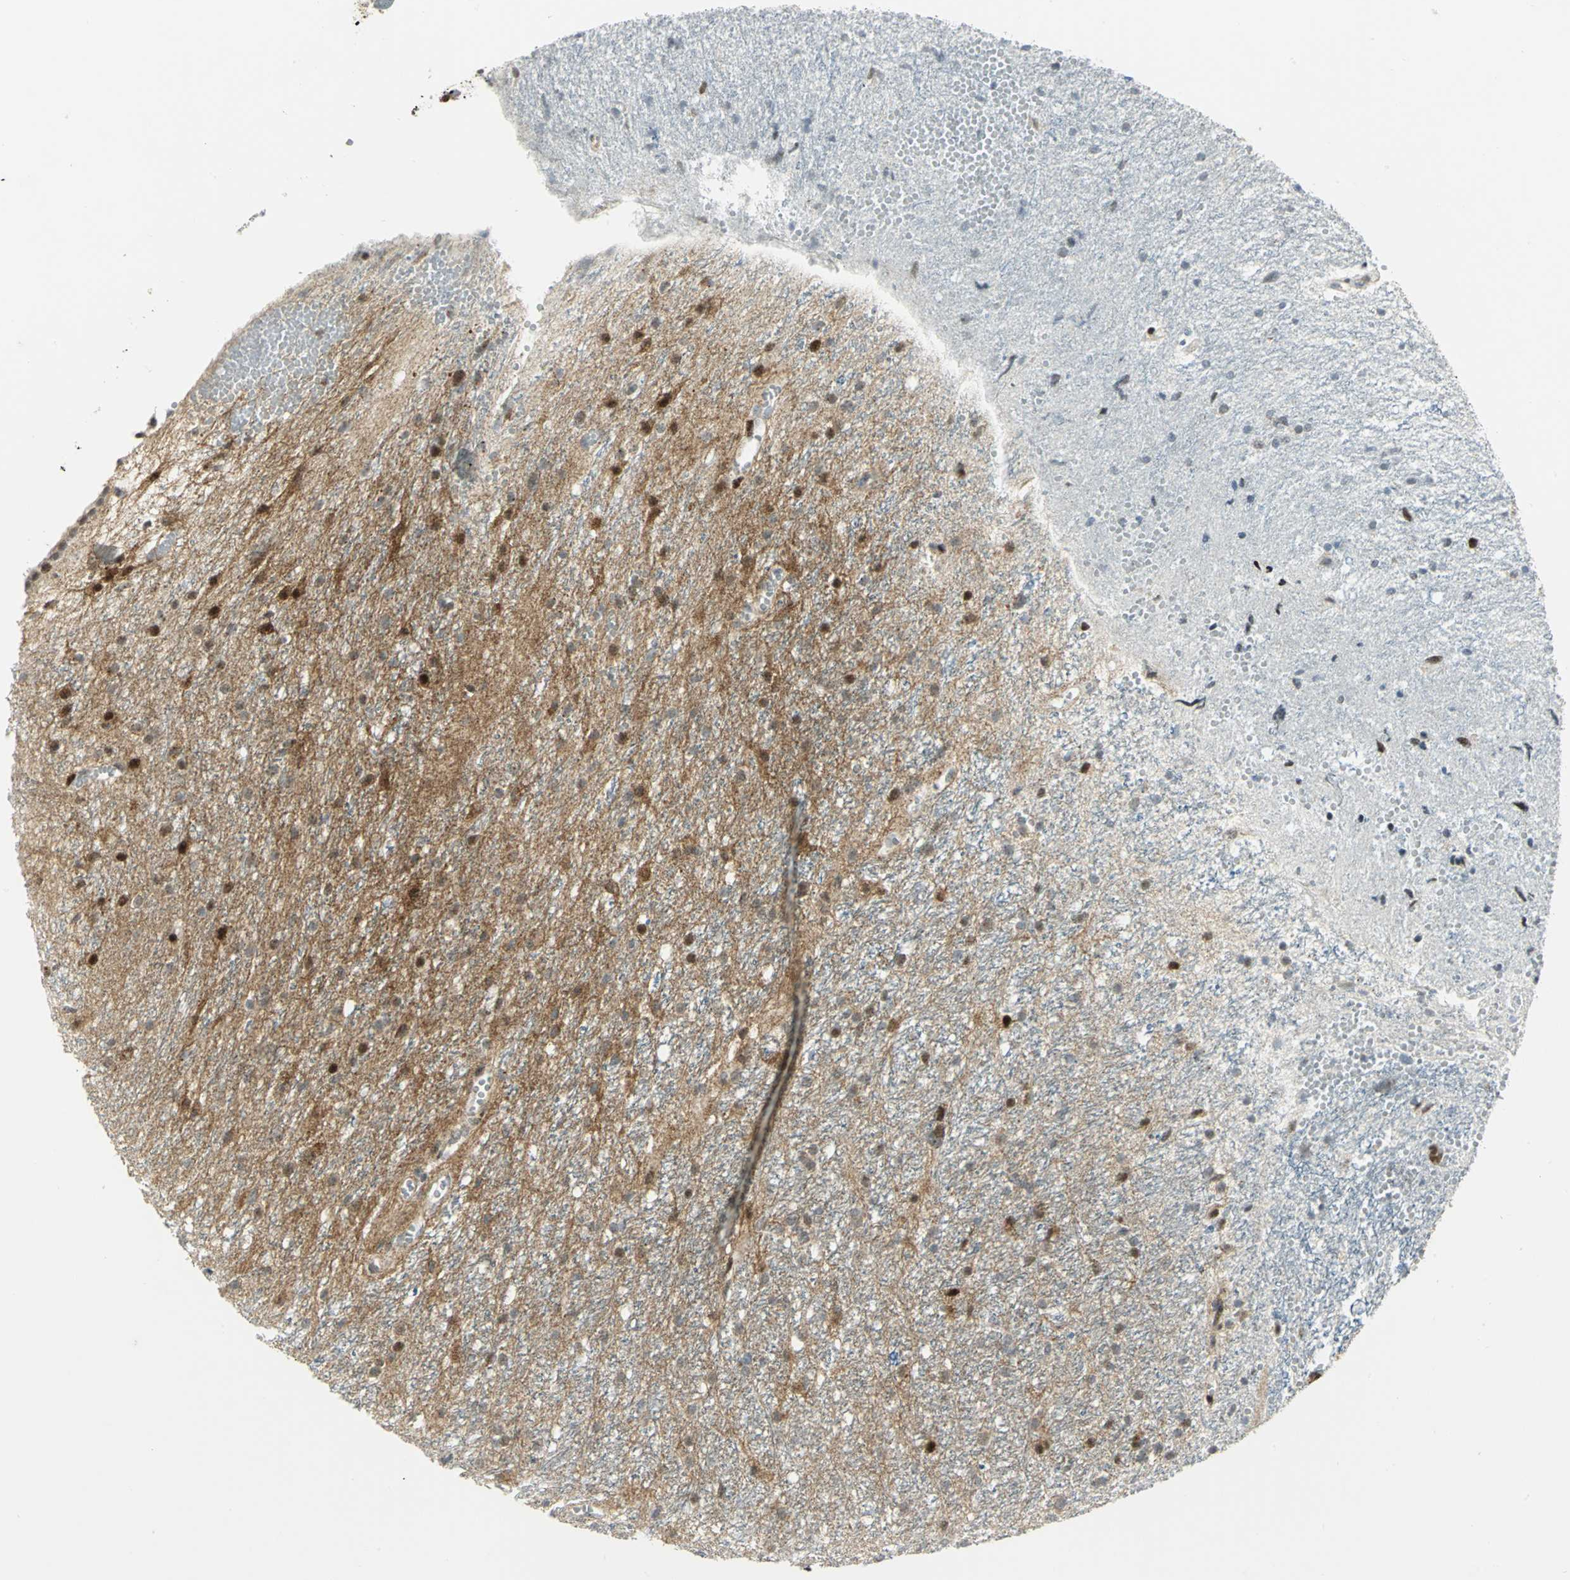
{"staining": {"intensity": "moderate", "quantity": ">75%", "location": "cytoplasmic/membranous,nuclear"}, "tissue": "glioma", "cell_type": "Tumor cells", "image_type": "cancer", "snomed": [{"axis": "morphology", "description": "Glioma, malignant, High grade"}, {"axis": "topography", "description": "Brain"}], "caption": "Human glioma stained with a brown dye shows moderate cytoplasmic/membranous and nuclear positive positivity in about >75% of tumor cells.", "gene": "ATP6V1A", "patient": {"sex": "female", "age": 59}}